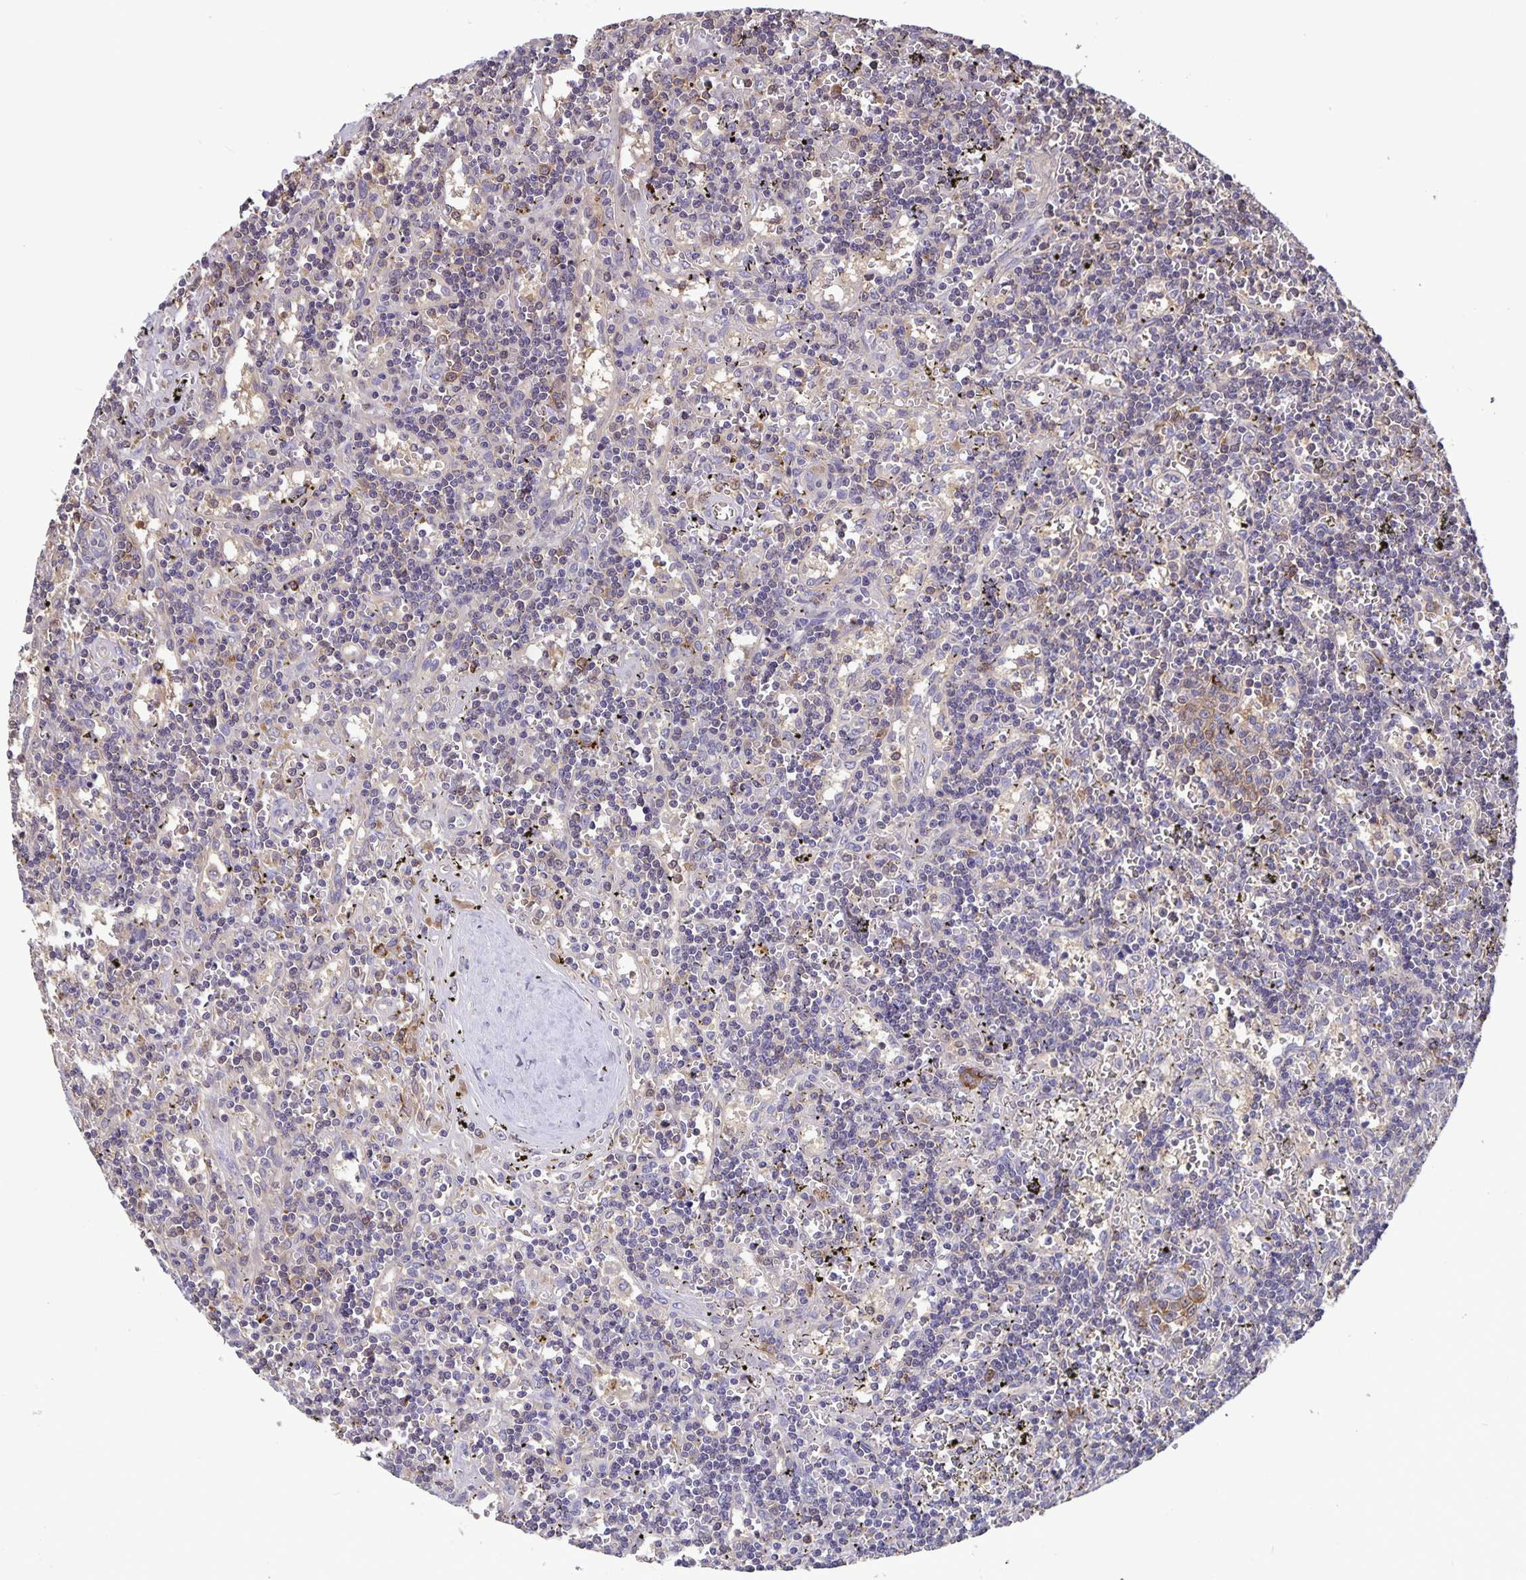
{"staining": {"intensity": "negative", "quantity": "none", "location": "none"}, "tissue": "lymphoma", "cell_type": "Tumor cells", "image_type": "cancer", "snomed": [{"axis": "morphology", "description": "Malignant lymphoma, non-Hodgkin's type, Low grade"}, {"axis": "topography", "description": "Spleen"}], "caption": "Immunohistochemistry of human malignant lymphoma, non-Hodgkin's type (low-grade) demonstrates no staining in tumor cells. The staining is performed using DAB (3,3'-diaminobenzidine) brown chromogen with nuclei counter-stained in using hematoxylin.", "gene": "FEM1C", "patient": {"sex": "male", "age": 60}}